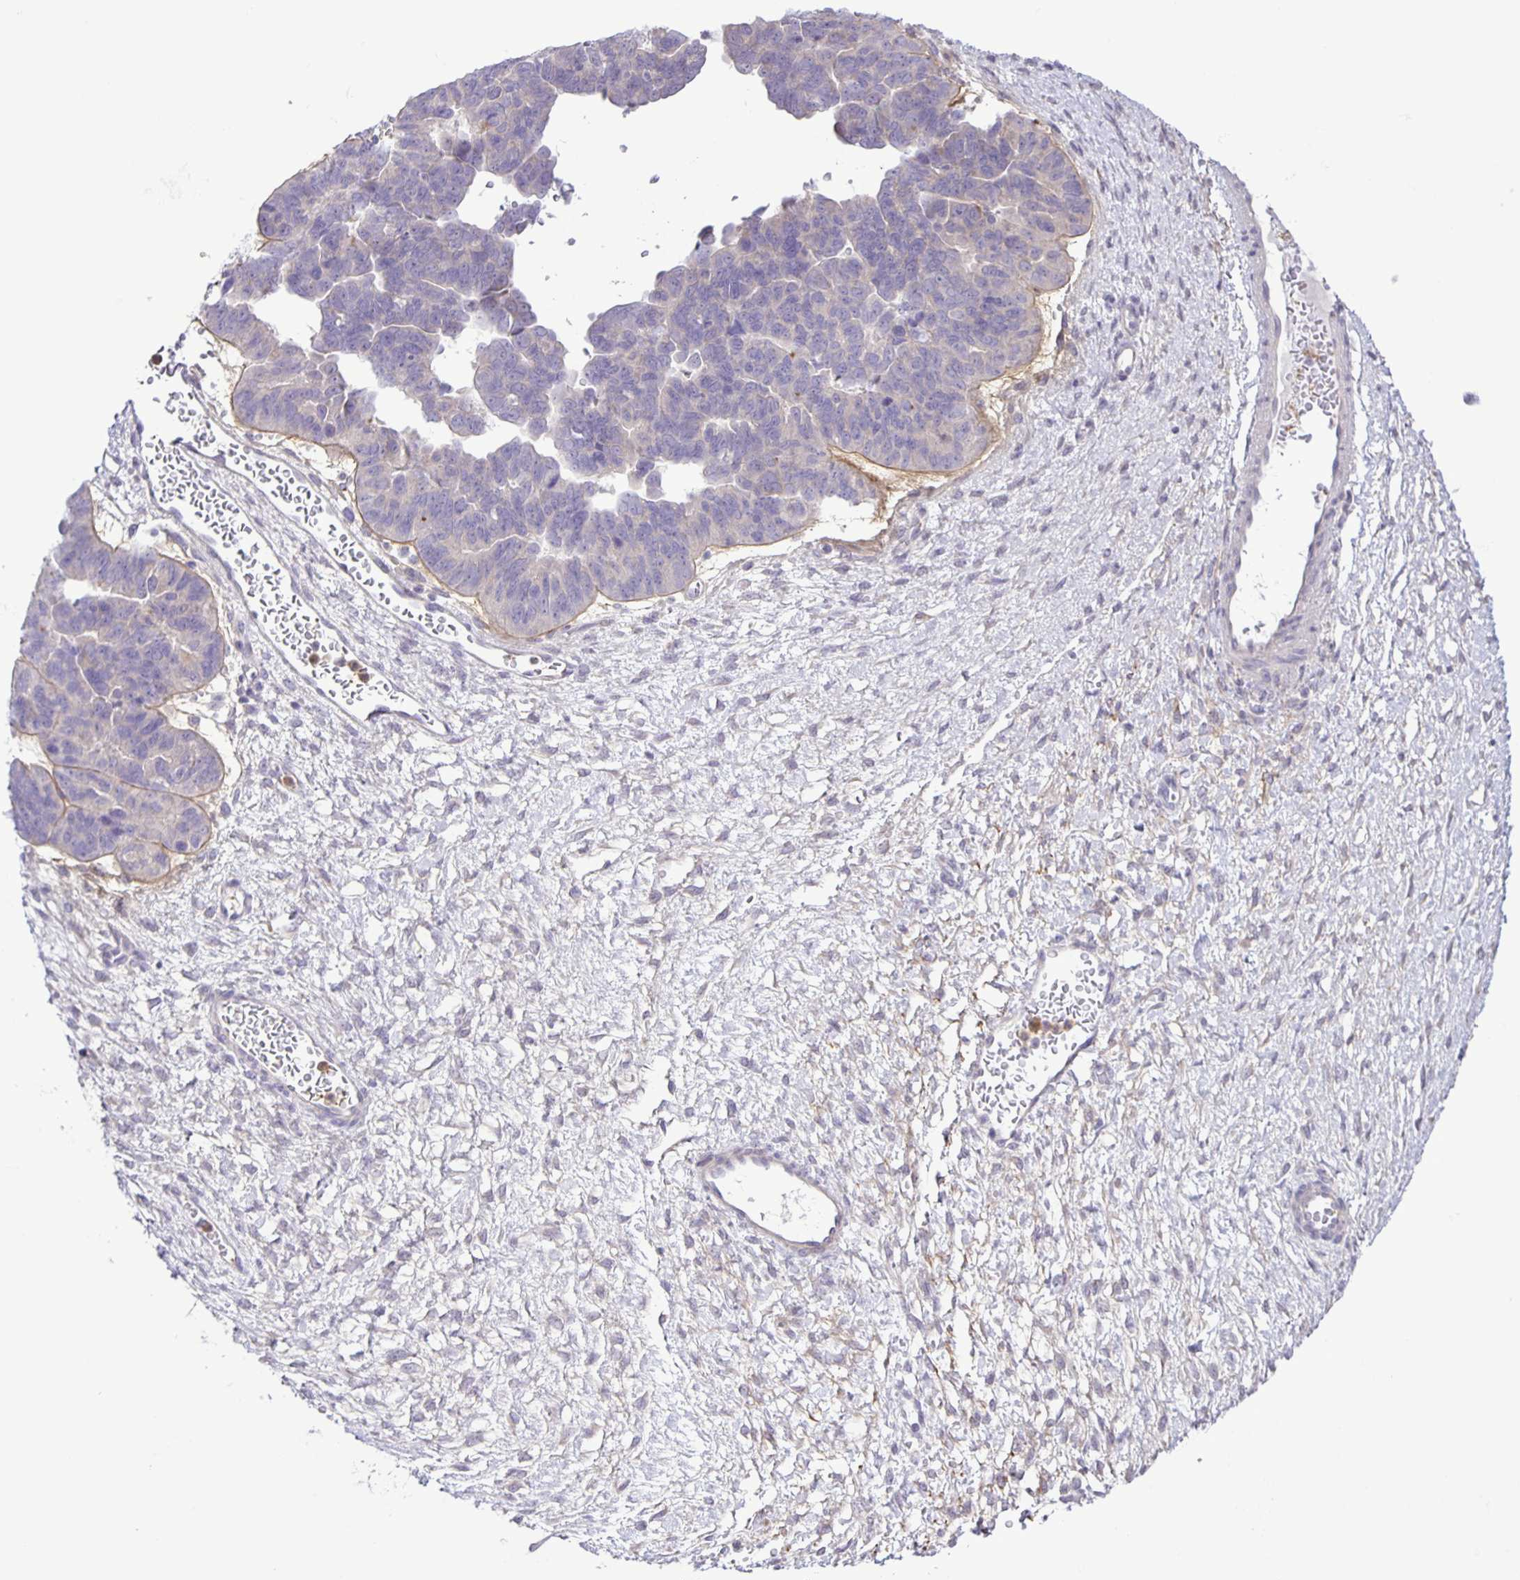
{"staining": {"intensity": "negative", "quantity": "none", "location": "none"}, "tissue": "ovarian cancer", "cell_type": "Tumor cells", "image_type": "cancer", "snomed": [{"axis": "morphology", "description": "Cystadenocarcinoma, serous, NOS"}, {"axis": "topography", "description": "Ovary"}], "caption": "High power microscopy photomicrograph of an immunohistochemistry (IHC) image of ovarian cancer (serous cystadenocarcinoma), revealing no significant positivity in tumor cells. (DAB immunohistochemistry, high magnification).", "gene": "ADCK1", "patient": {"sex": "female", "age": 64}}